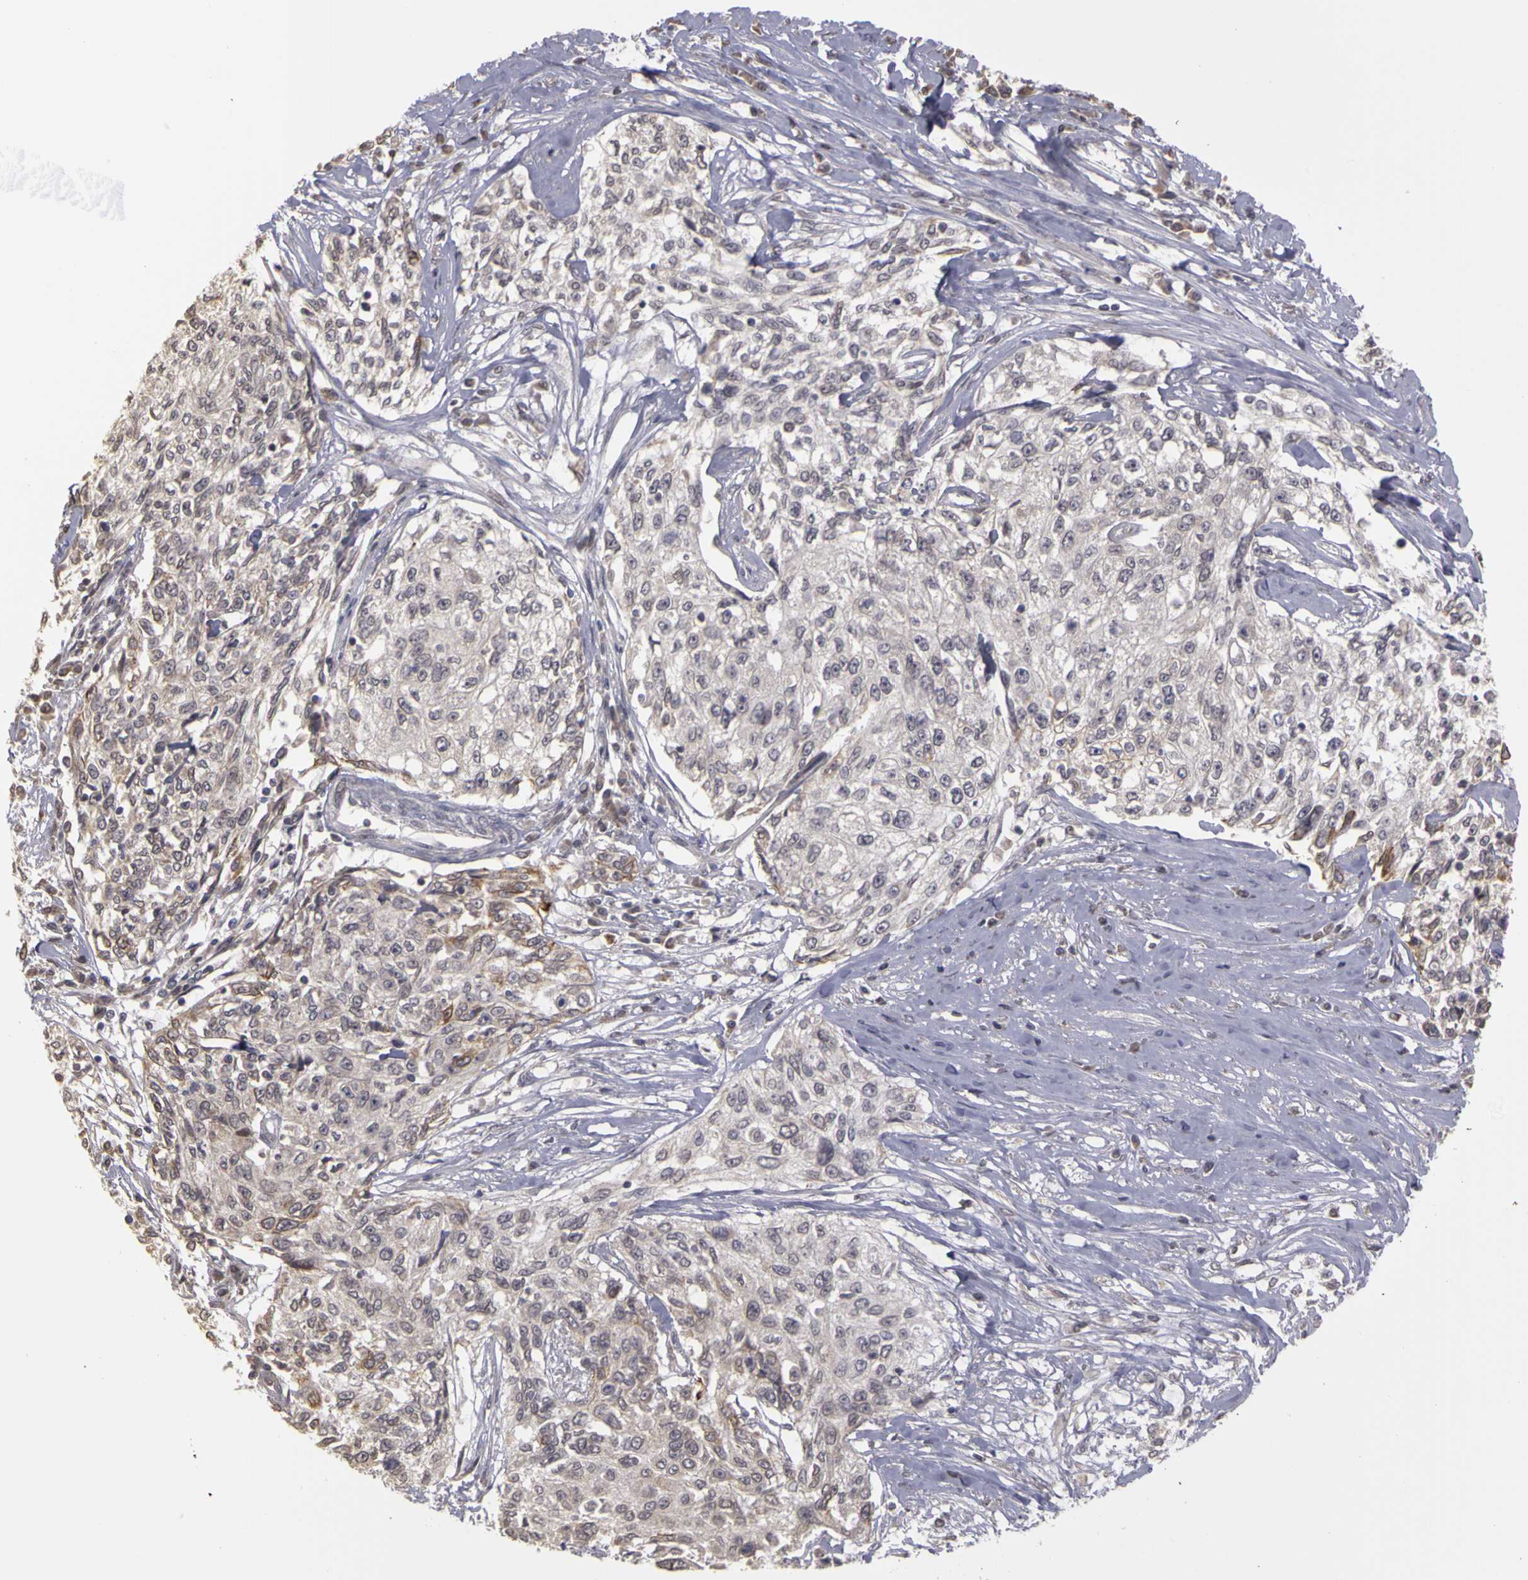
{"staining": {"intensity": "weak", "quantity": "<25%", "location": "cytoplasmic/membranous"}, "tissue": "cervical cancer", "cell_type": "Tumor cells", "image_type": "cancer", "snomed": [{"axis": "morphology", "description": "Squamous cell carcinoma, NOS"}, {"axis": "topography", "description": "Cervix"}], "caption": "Tumor cells are negative for brown protein staining in cervical cancer. Brightfield microscopy of IHC stained with DAB (brown) and hematoxylin (blue), captured at high magnification.", "gene": "FRMD7", "patient": {"sex": "female", "age": 57}}